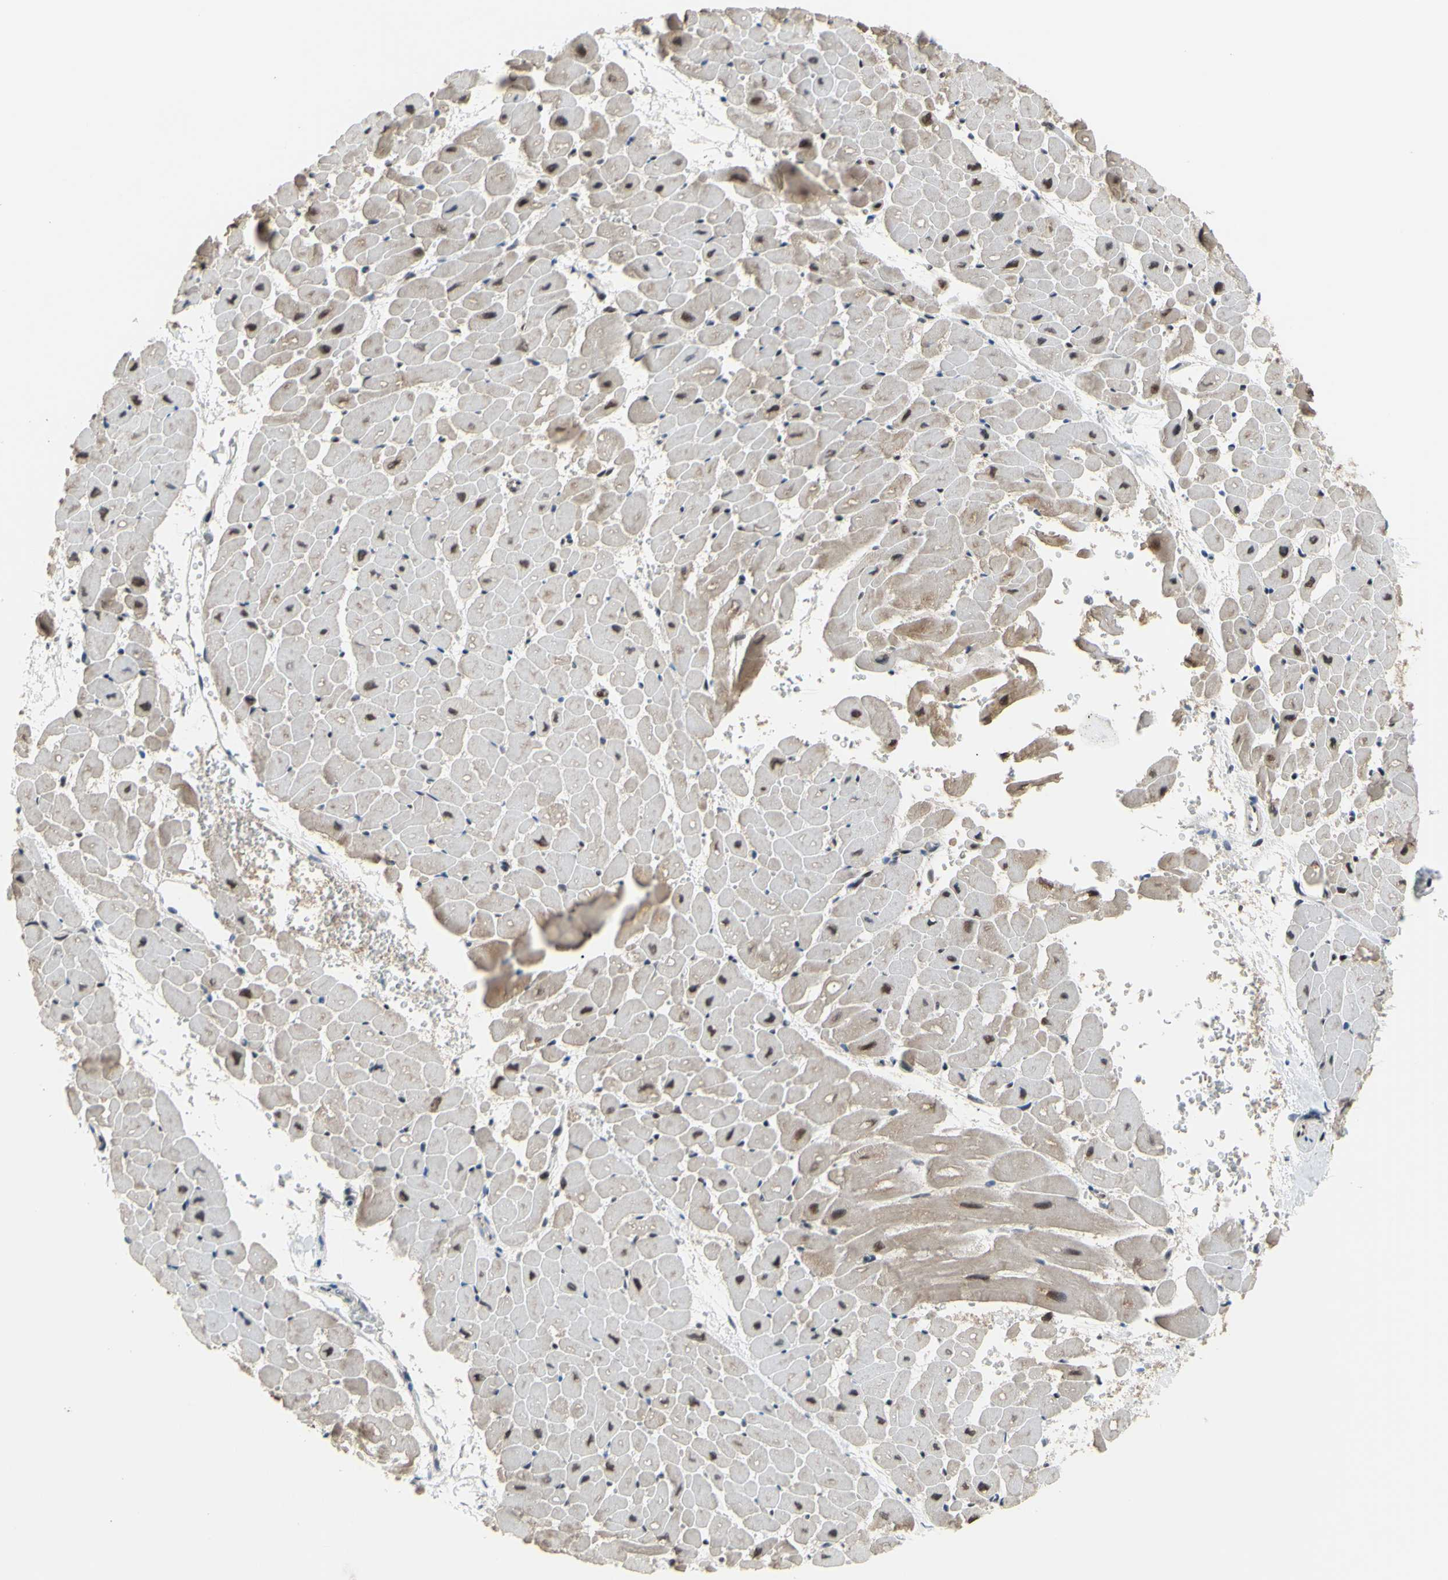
{"staining": {"intensity": "moderate", "quantity": ">75%", "location": "cytoplasmic/membranous"}, "tissue": "heart muscle", "cell_type": "Cardiomyocytes", "image_type": "normal", "snomed": [{"axis": "morphology", "description": "Normal tissue, NOS"}, {"axis": "topography", "description": "Heart"}], "caption": "This histopathology image exhibits normal heart muscle stained with immunohistochemistry (IHC) to label a protein in brown. The cytoplasmic/membranous of cardiomyocytes show moderate positivity for the protein. Nuclei are counter-stained blue.", "gene": "SP4", "patient": {"sex": "male", "age": 45}}